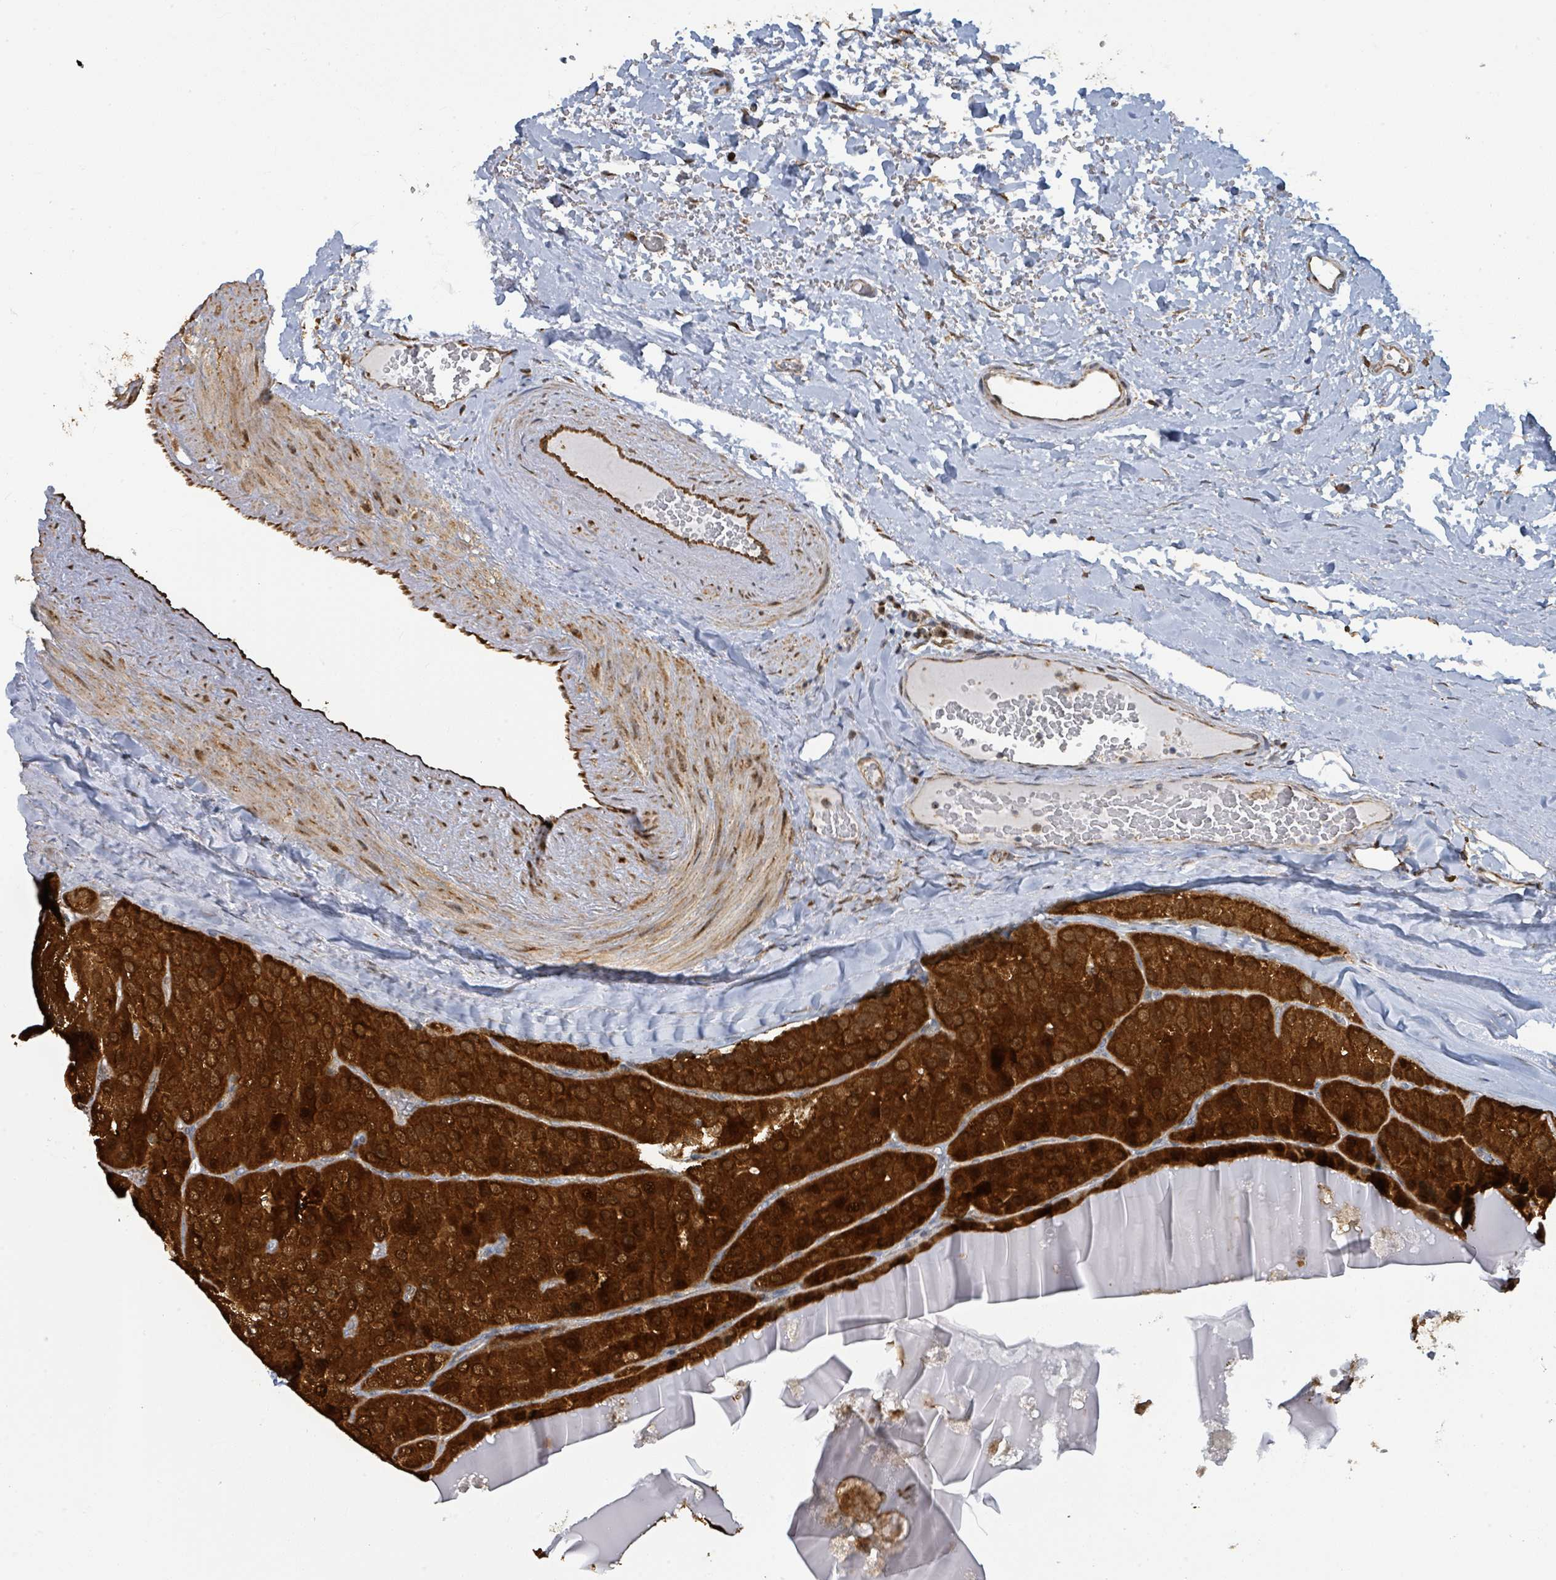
{"staining": {"intensity": "strong", "quantity": ">75%", "location": "cytoplasmic/membranous,nuclear"}, "tissue": "parathyroid gland", "cell_type": "Glandular cells", "image_type": "normal", "snomed": [{"axis": "morphology", "description": "Normal tissue, NOS"}, {"axis": "morphology", "description": "Adenoma, NOS"}, {"axis": "topography", "description": "Parathyroid gland"}], "caption": "Immunohistochemistry (IHC) staining of benign parathyroid gland, which shows high levels of strong cytoplasmic/membranous,nuclear staining in approximately >75% of glandular cells indicating strong cytoplasmic/membranous,nuclear protein positivity. The staining was performed using DAB (brown) for protein detection and nuclei were counterstained in hematoxylin (blue).", "gene": "PSMB7", "patient": {"sex": "female", "age": 86}}